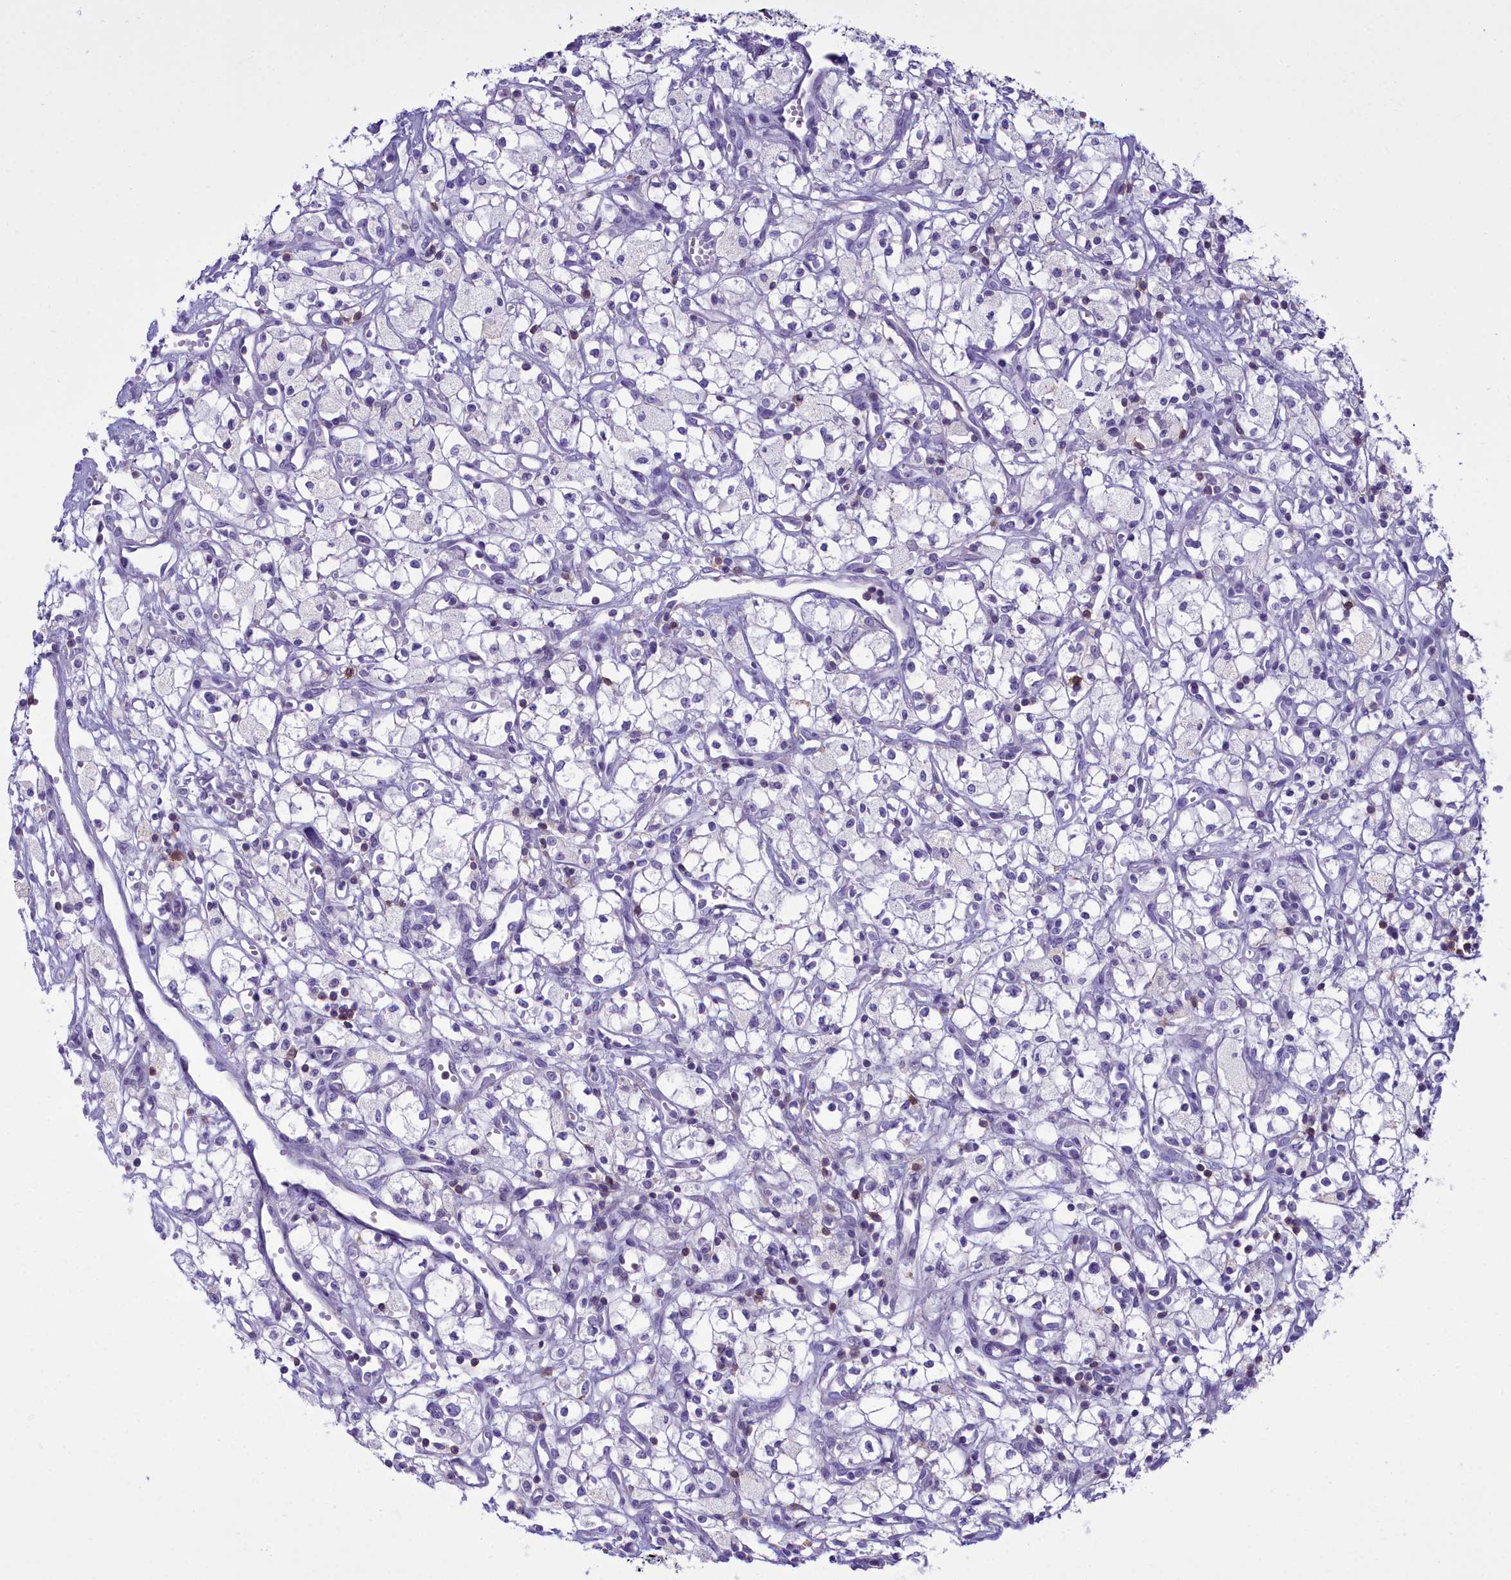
{"staining": {"intensity": "negative", "quantity": "none", "location": "none"}, "tissue": "renal cancer", "cell_type": "Tumor cells", "image_type": "cancer", "snomed": [{"axis": "morphology", "description": "Adenocarcinoma, NOS"}, {"axis": "topography", "description": "Kidney"}], "caption": "Tumor cells are negative for brown protein staining in renal cancer (adenocarcinoma).", "gene": "CD5", "patient": {"sex": "male", "age": 59}}